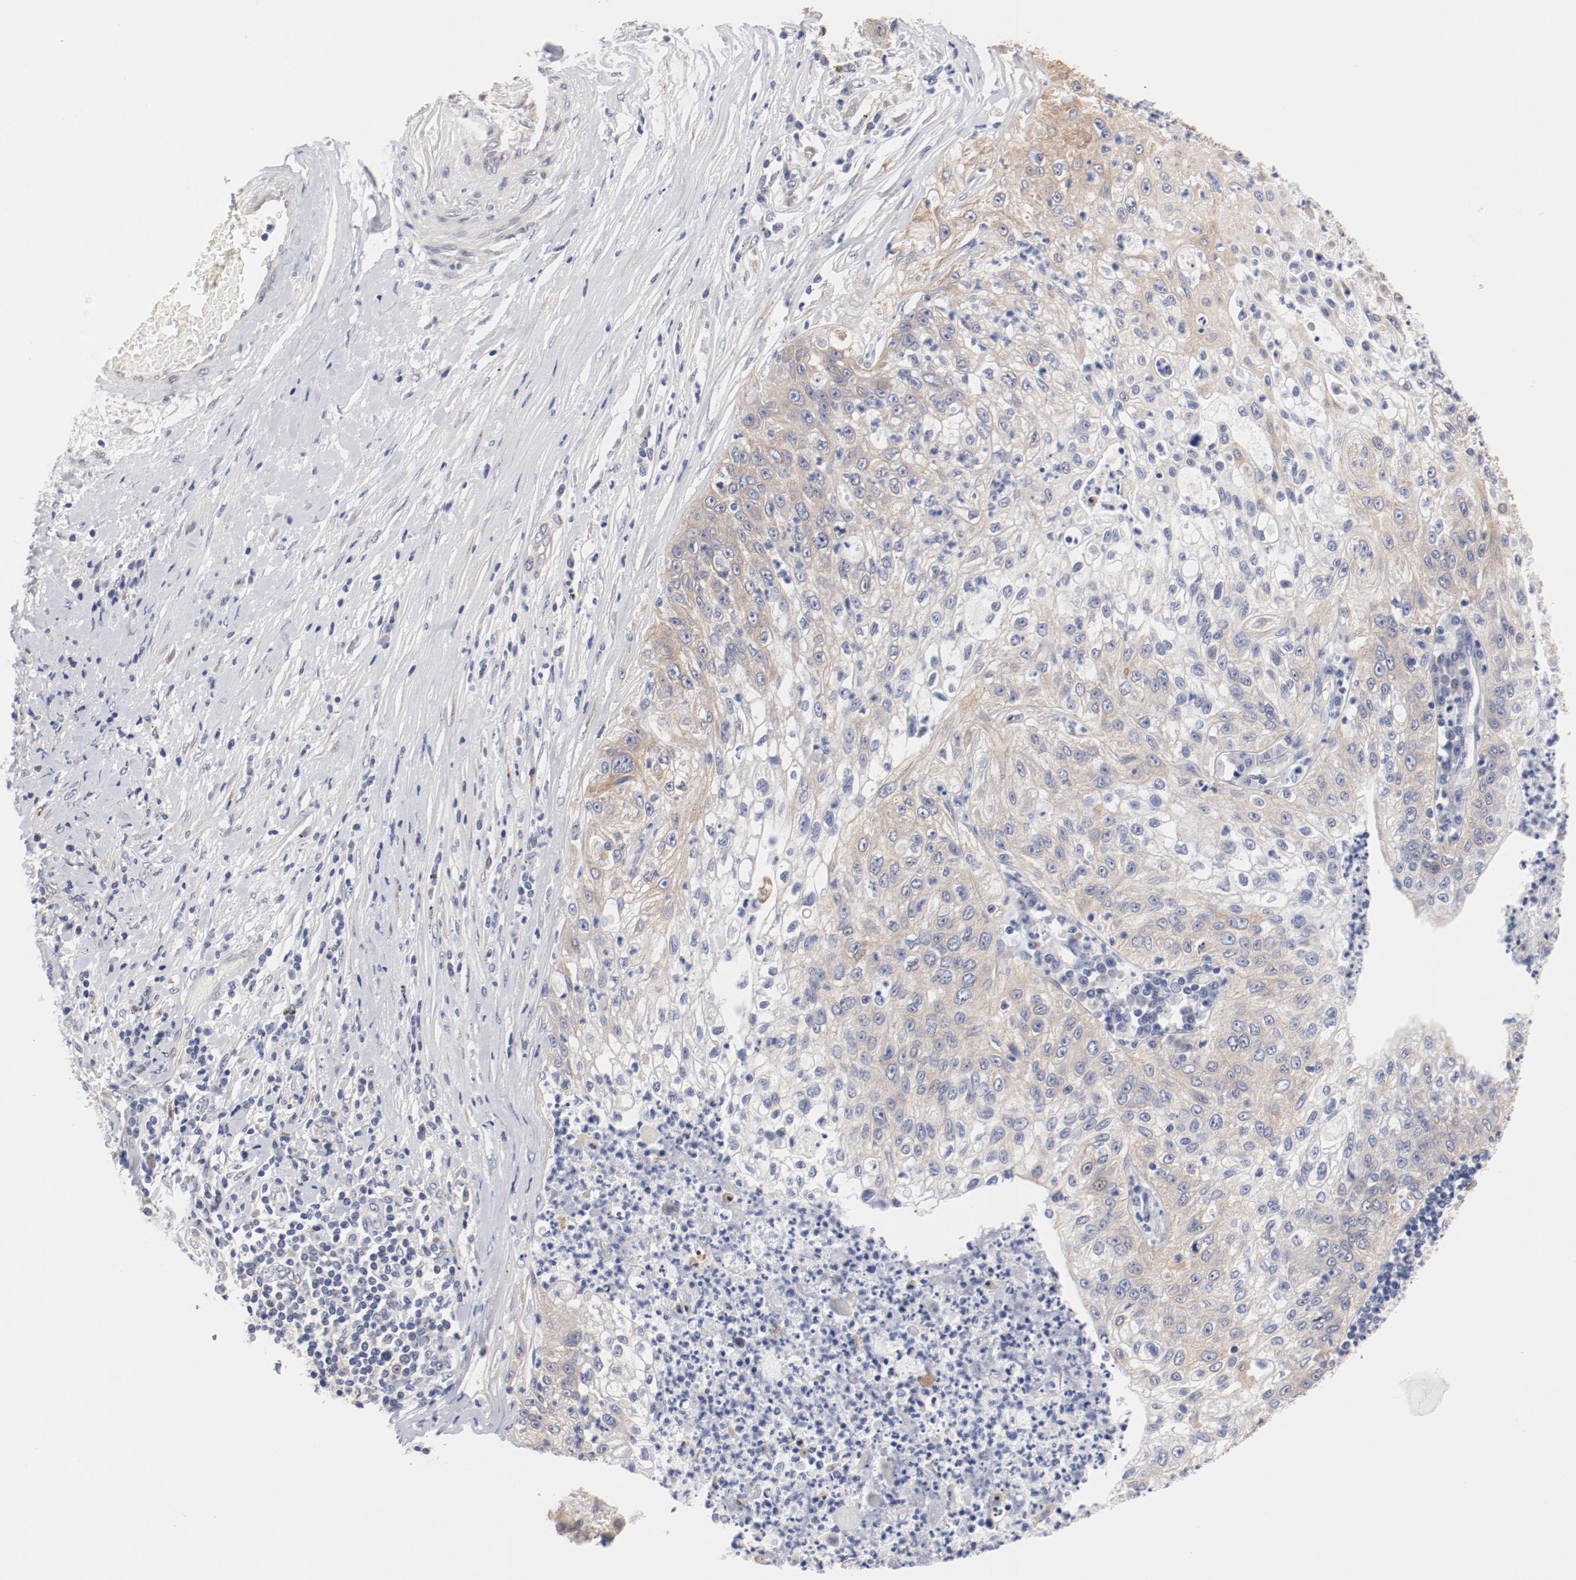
{"staining": {"intensity": "weak", "quantity": "25%-75%", "location": "cytoplasmic/membranous"}, "tissue": "lung cancer", "cell_type": "Tumor cells", "image_type": "cancer", "snomed": [{"axis": "morphology", "description": "Inflammation, NOS"}, {"axis": "morphology", "description": "Squamous cell carcinoma, NOS"}, {"axis": "topography", "description": "Lymph node"}, {"axis": "topography", "description": "Soft tissue"}, {"axis": "topography", "description": "Lung"}], "caption": "Lung cancer (squamous cell carcinoma) was stained to show a protein in brown. There is low levels of weak cytoplasmic/membranous expression in approximately 25%-75% of tumor cells.", "gene": "GPR143", "patient": {"sex": "male", "age": 66}}